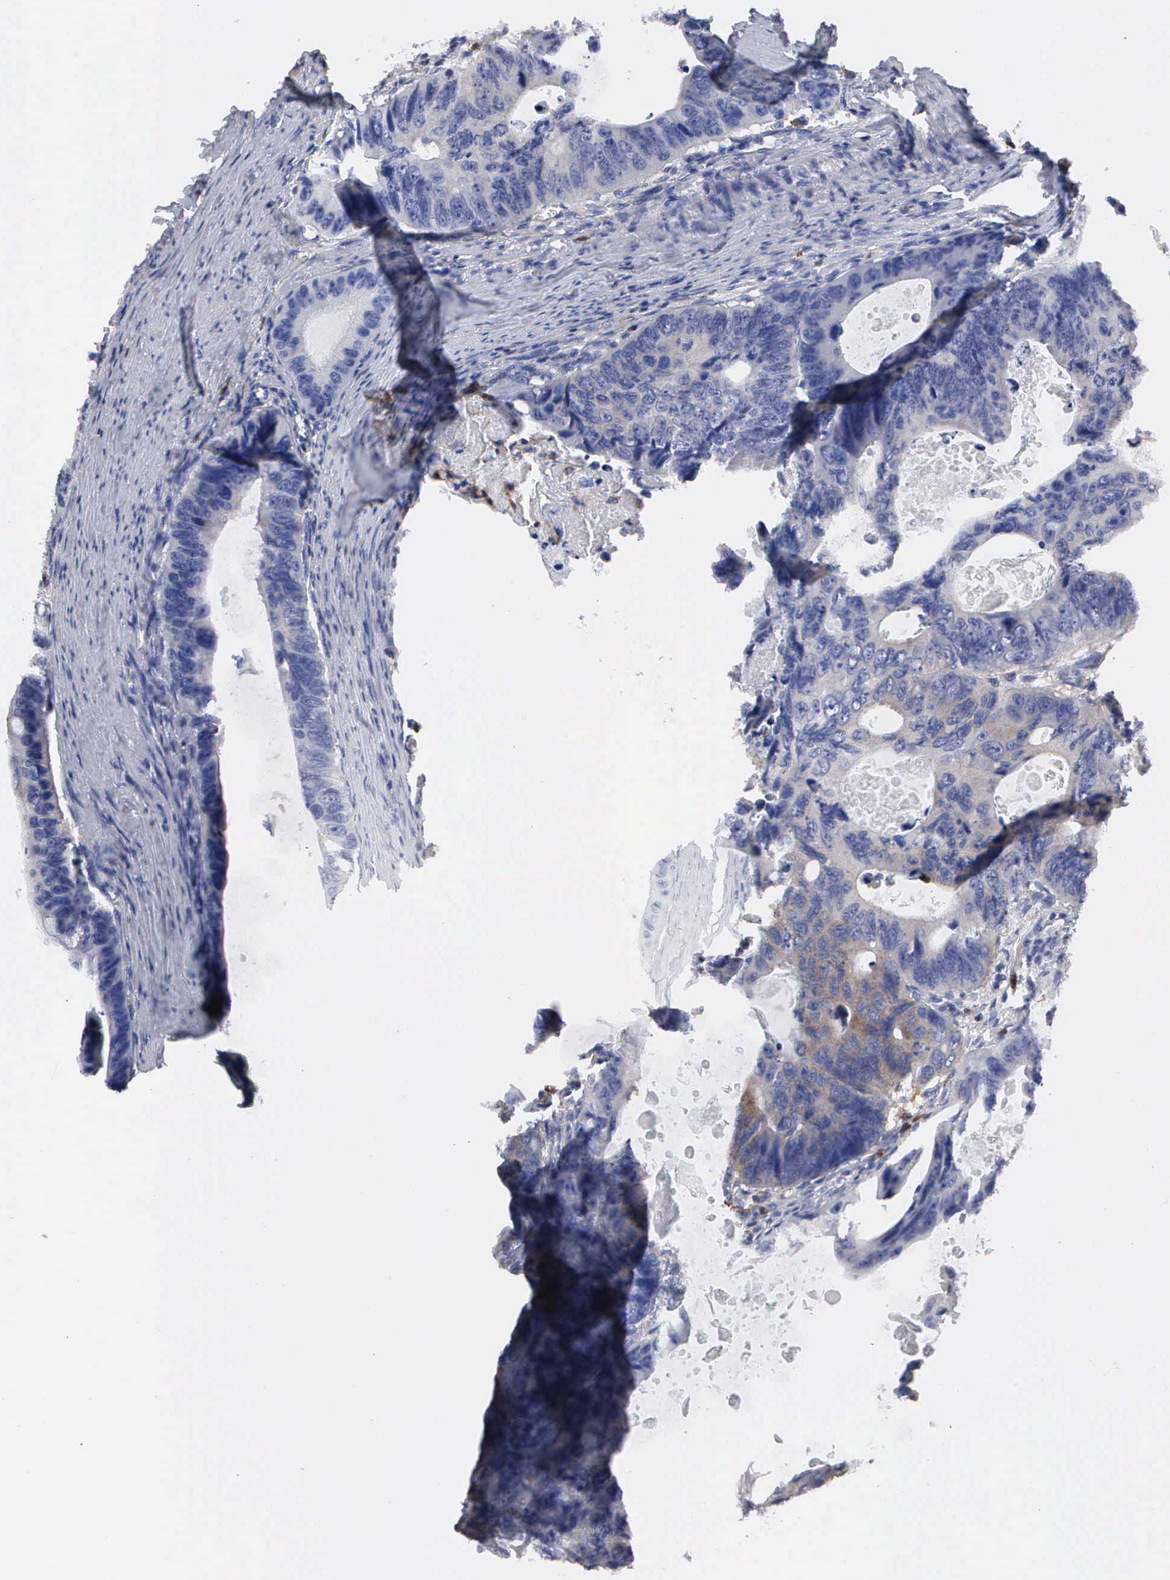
{"staining": {"intensity": "negative", "quantity": "none", "location": "none"}, "tissue": "colorectal cancer", "cell_type": "Tumor cells", "image_type": "cancer", "snomed": [{"axis": "morphology", "description": "Adenocarcinoma, NOS"}, {"axis": "topography", "description": "Colon"}], "caption": "Image shows no significant protein staining in tumor cells of colorectal cancer (adenocarcinoma).", "gene": "G6PD", "patient": {"sex": "female", "age": 55}}